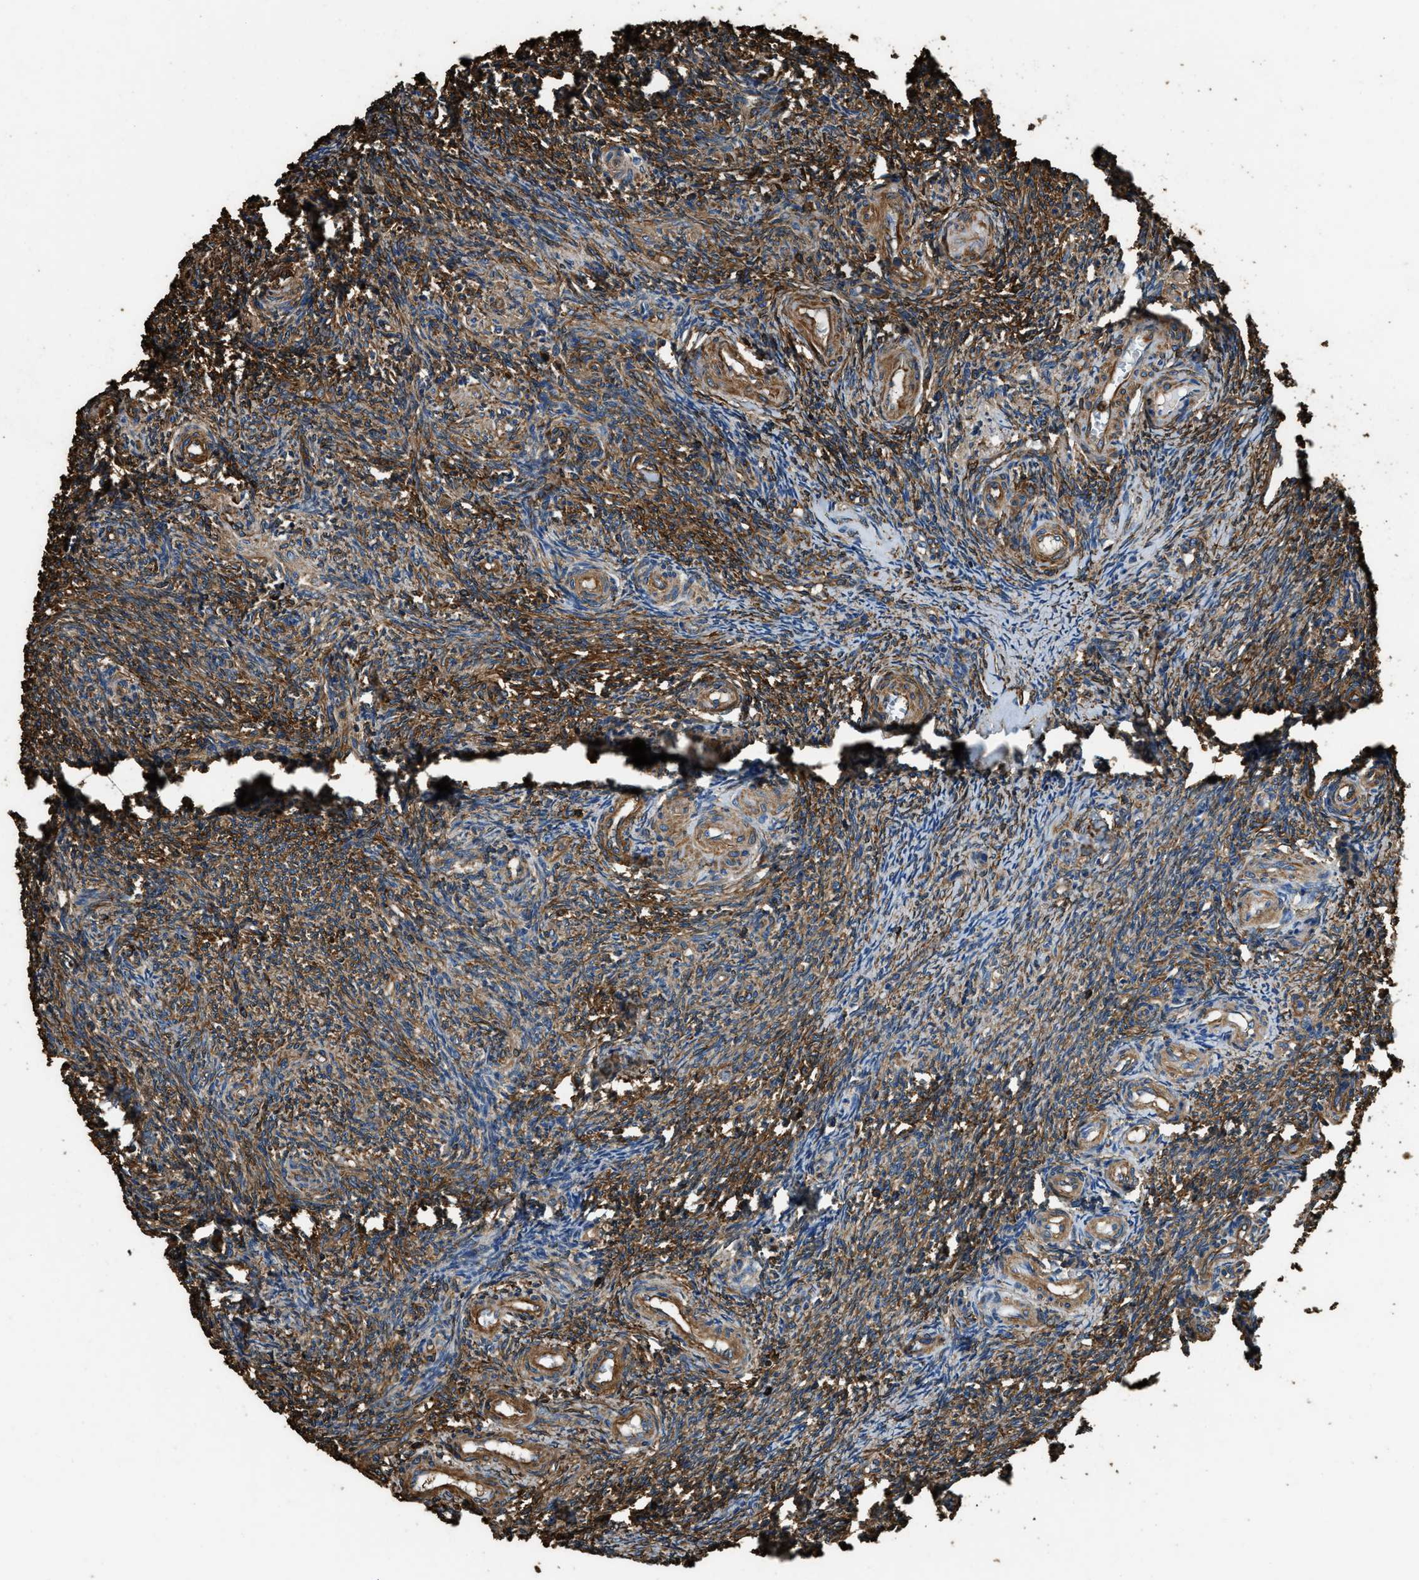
{"staining": {"intensity": "negative", "quantity": "none", "location": "none"}, "tissue": "ovary", "cell_type": "Follicle cells", "image_type": "normal", "snomed": [{"axis": "morphology", "description": "Normal tissue, NOS"}, {"axis": "topography", "description": "Ovary"}], "caption": "Ovary was stained to show a protein in brown. There is no significant staining in follicle cells. (DAB immunohistochemistry with hematoxylin counter stain).", "gene": "ACCS", "patient": {"sex": "female", "age": 41}}